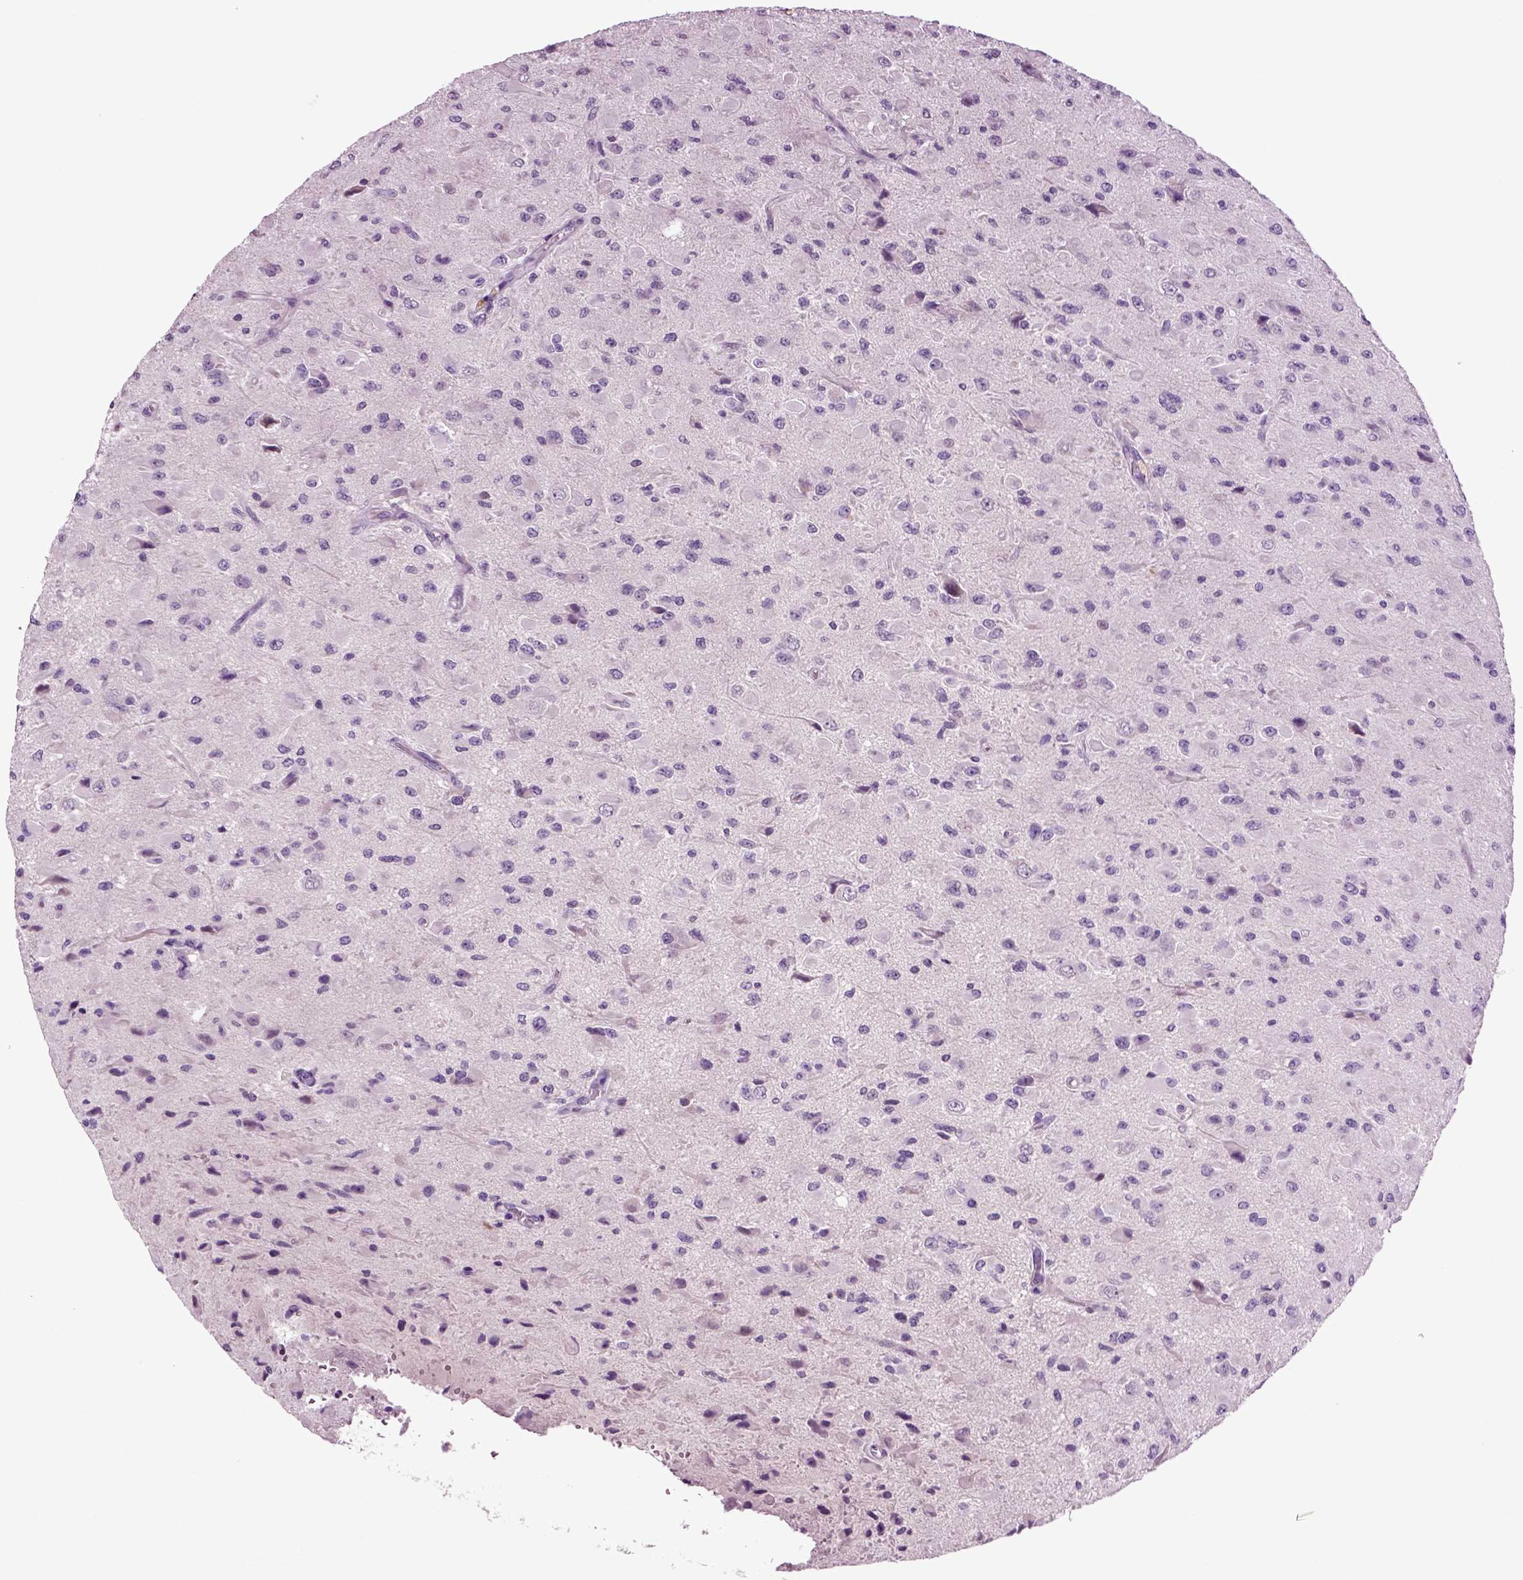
{"staining": {"intensity": "negative", "quantity": "none", "location": "none"}, "tissue": "glioma", "cell_type": "Tumor cells", "image_type": "cancer", "snomed": [{"axis": "morphology", "description": "Glioma, malignant, High grade"}, {"axis": "topography", "description": "Cerebral cortex"}], "caption": "Immunohistochemistry of malignant high-grade glioma exhibits no expression in tumor cells.", "gene": "FGF11", "patient": {"sex": "male", "age": 35}}